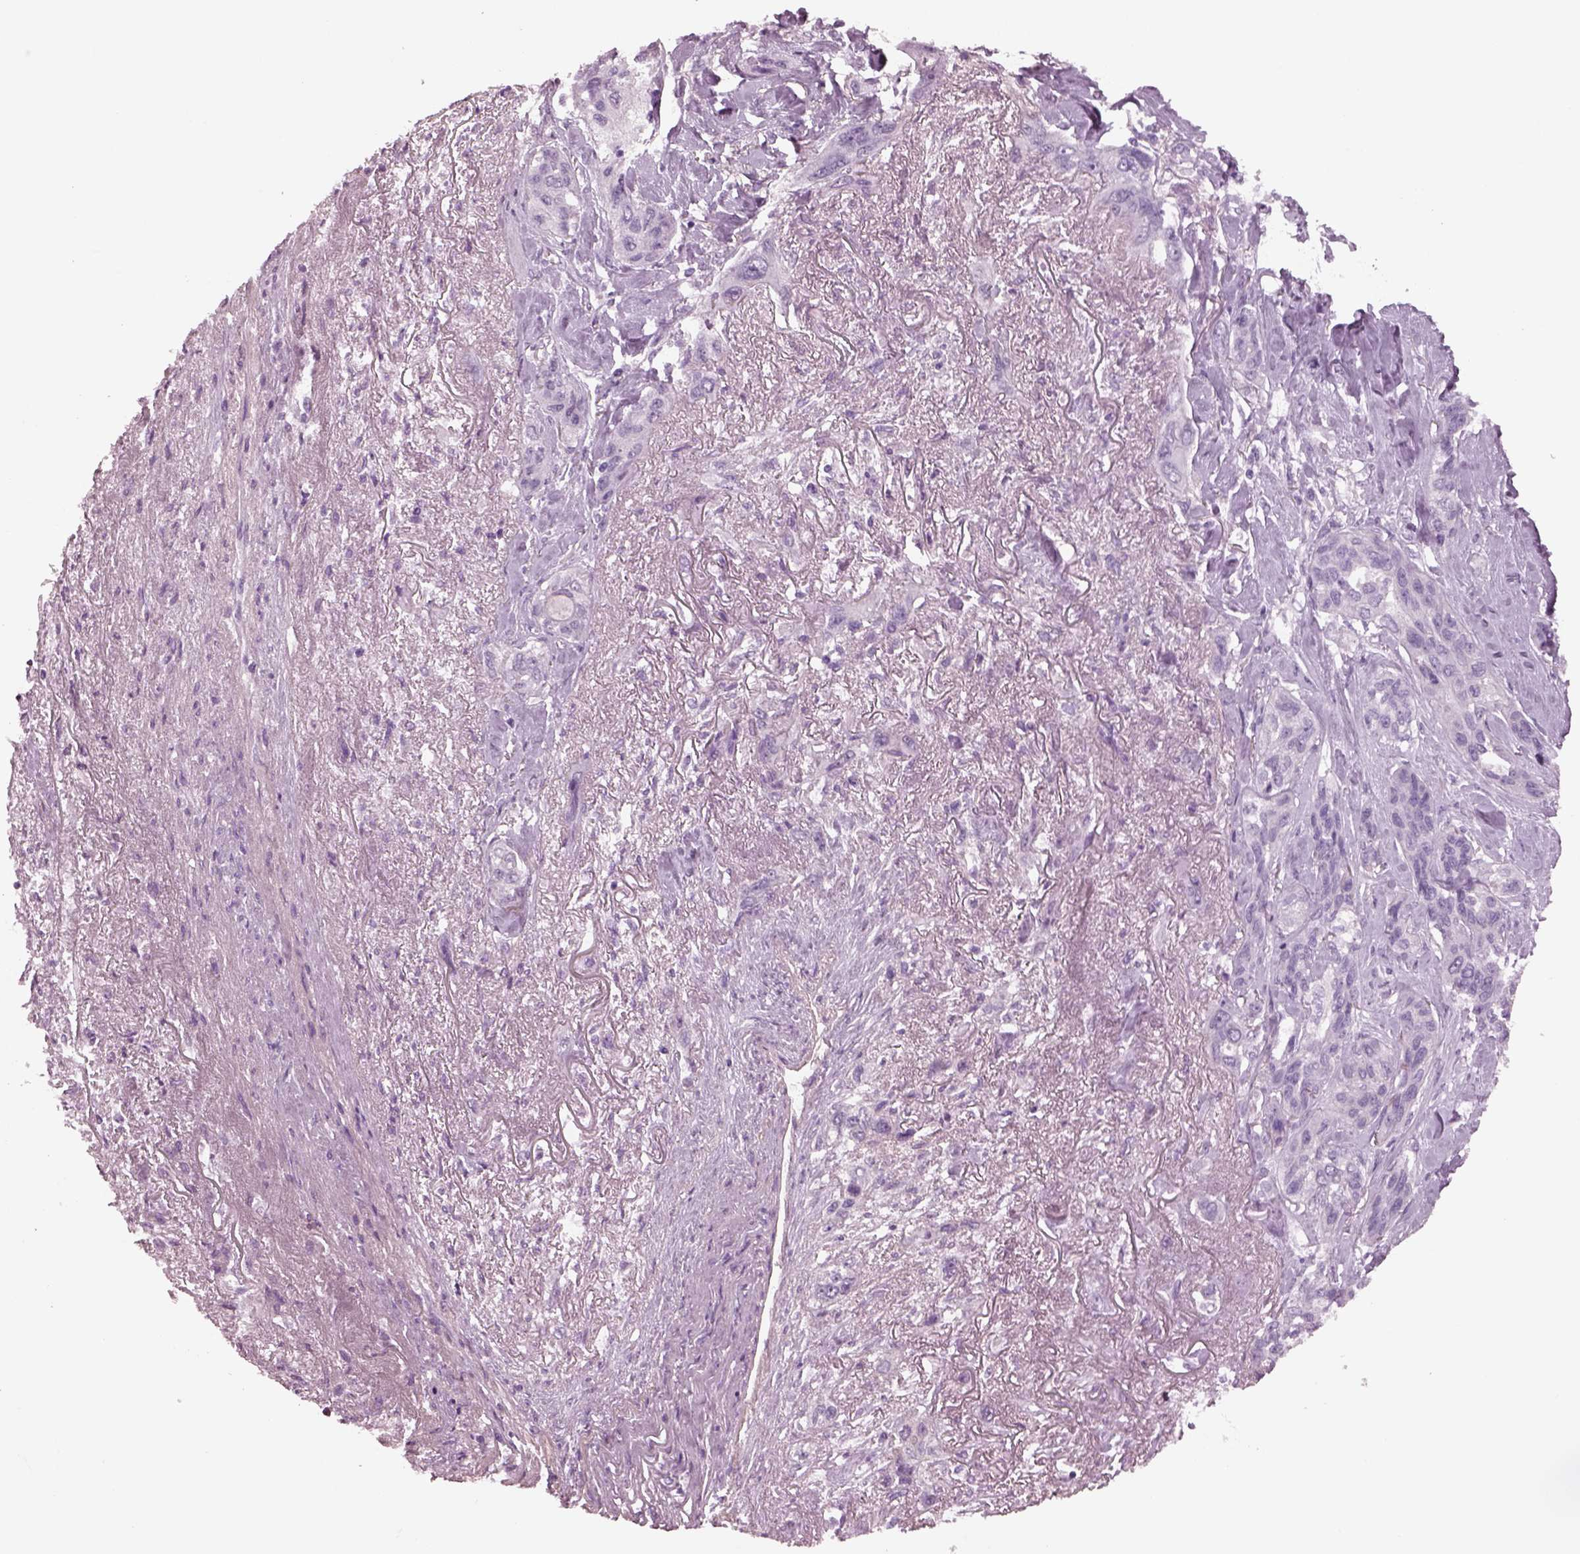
{"staining": {"intensity": "negative", "quantity": "none", "location": "none"}, "tissue": "lung cancer", "cell_type": "Tumor cells", "image_type": "cancer", "snomed": [{"axis": "morphology", "description": "Squamous cell carcinoma, NOS"}, {"axis": "topography", "description": "Lung"}], "caption": "Immunohistochemical staining of human lung cancer (squamous cell carcinoma) demonstrates no significant positivity in tumor cells.", "gene": "CYLC1", "patient": {"sex": "female", "age": 70}}